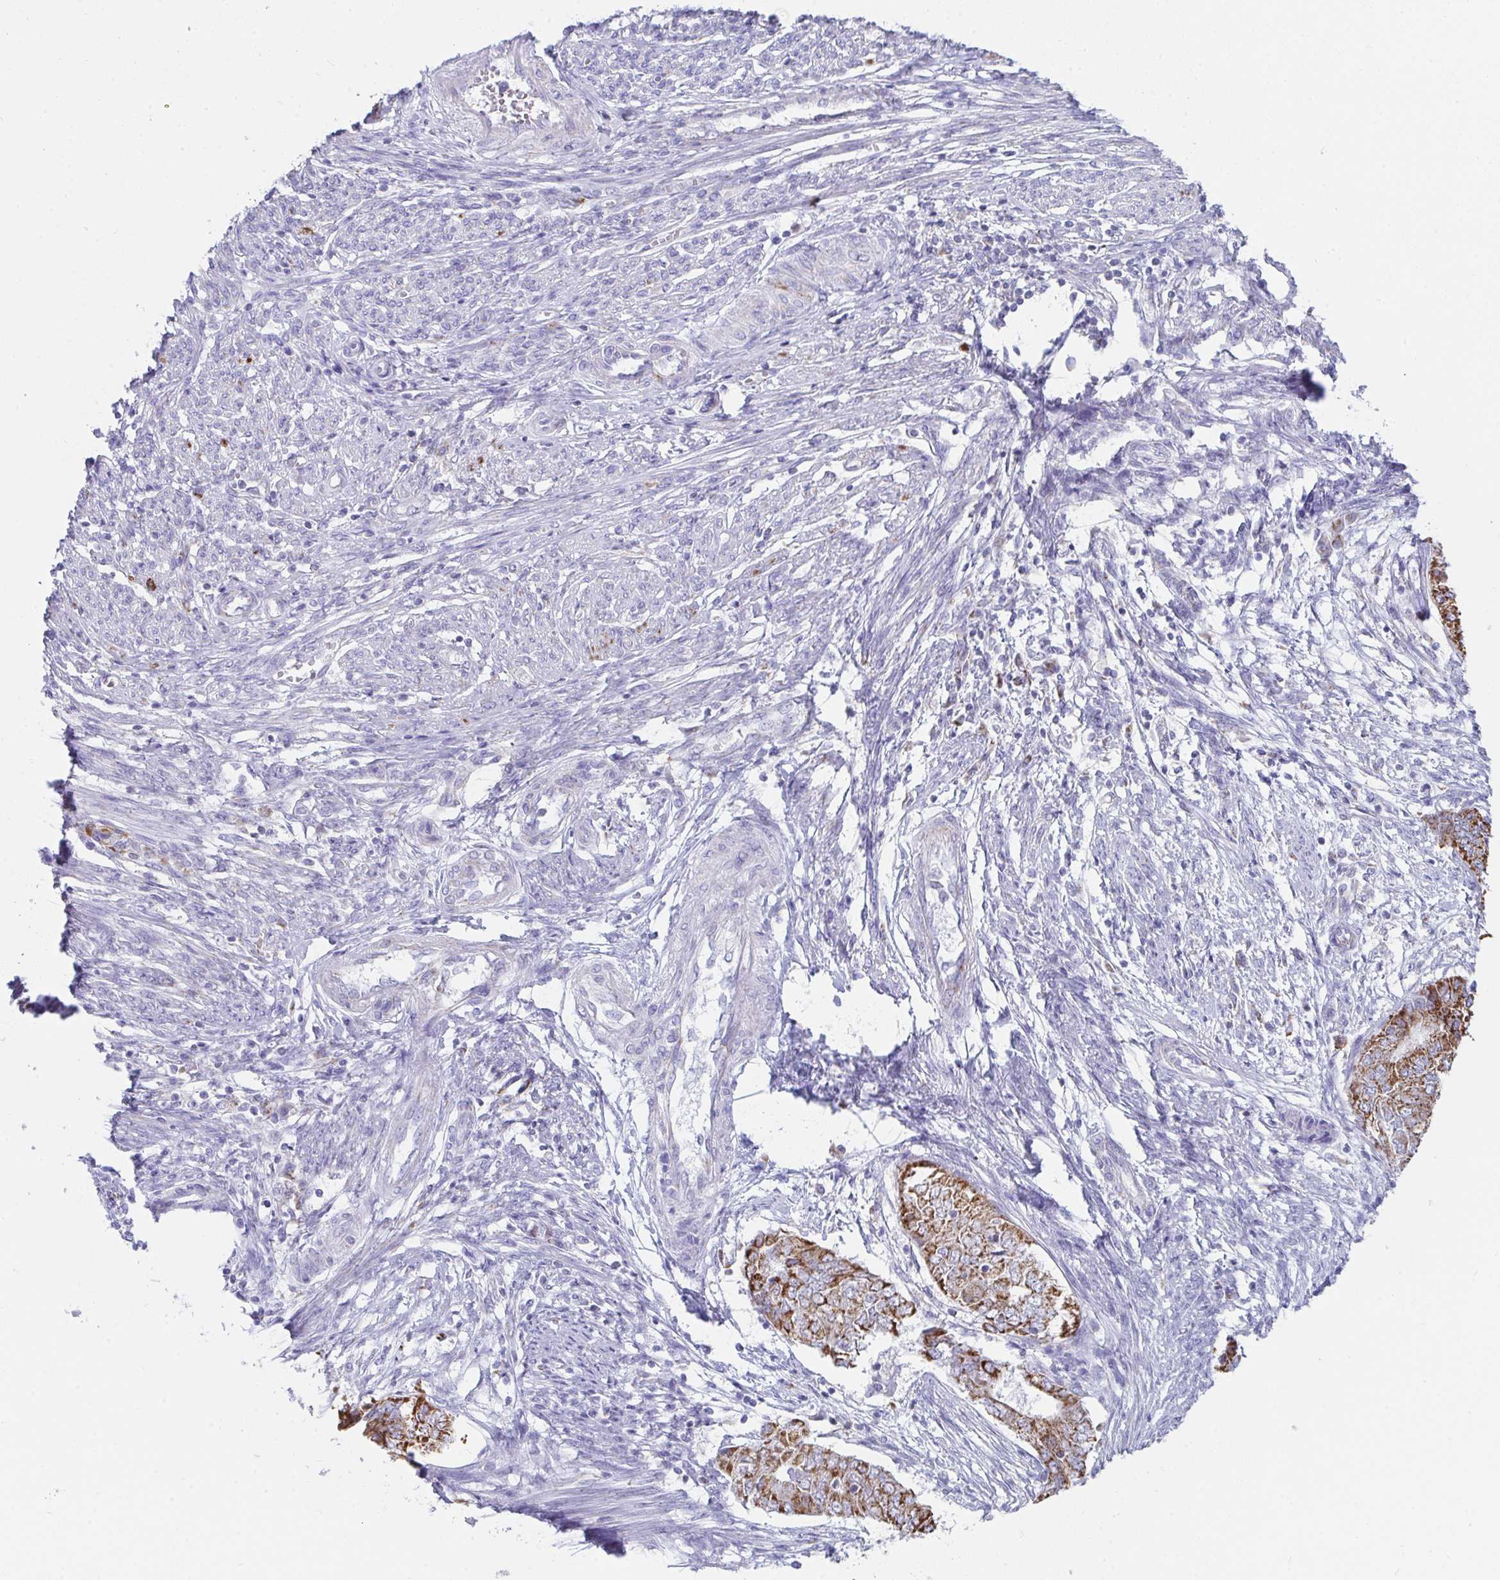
{"staining": {"intensity": "strong", "quantity": ">75%", "location": "cytoplasmic/membranous"}, "tissue": "endometrial cancer", "cell_type": "Tumor cells", "image_type": "cancer", "snomed": [{"axis": "morphology", "description": "Adenocarcinoma, NOS"}, {"axis": "topography", "description": "Endometrium"}], "caption": "Tumor cells reveal high levels of strong cytoplasmic/membranous positivity in about >75% of cells in human endometrial adenocarcinoma. The protein of interest is shown in brown color, while the nuclei are stained blue.", "gene": "AIFM1", "patient": {"sex": "female", "age": 62}}